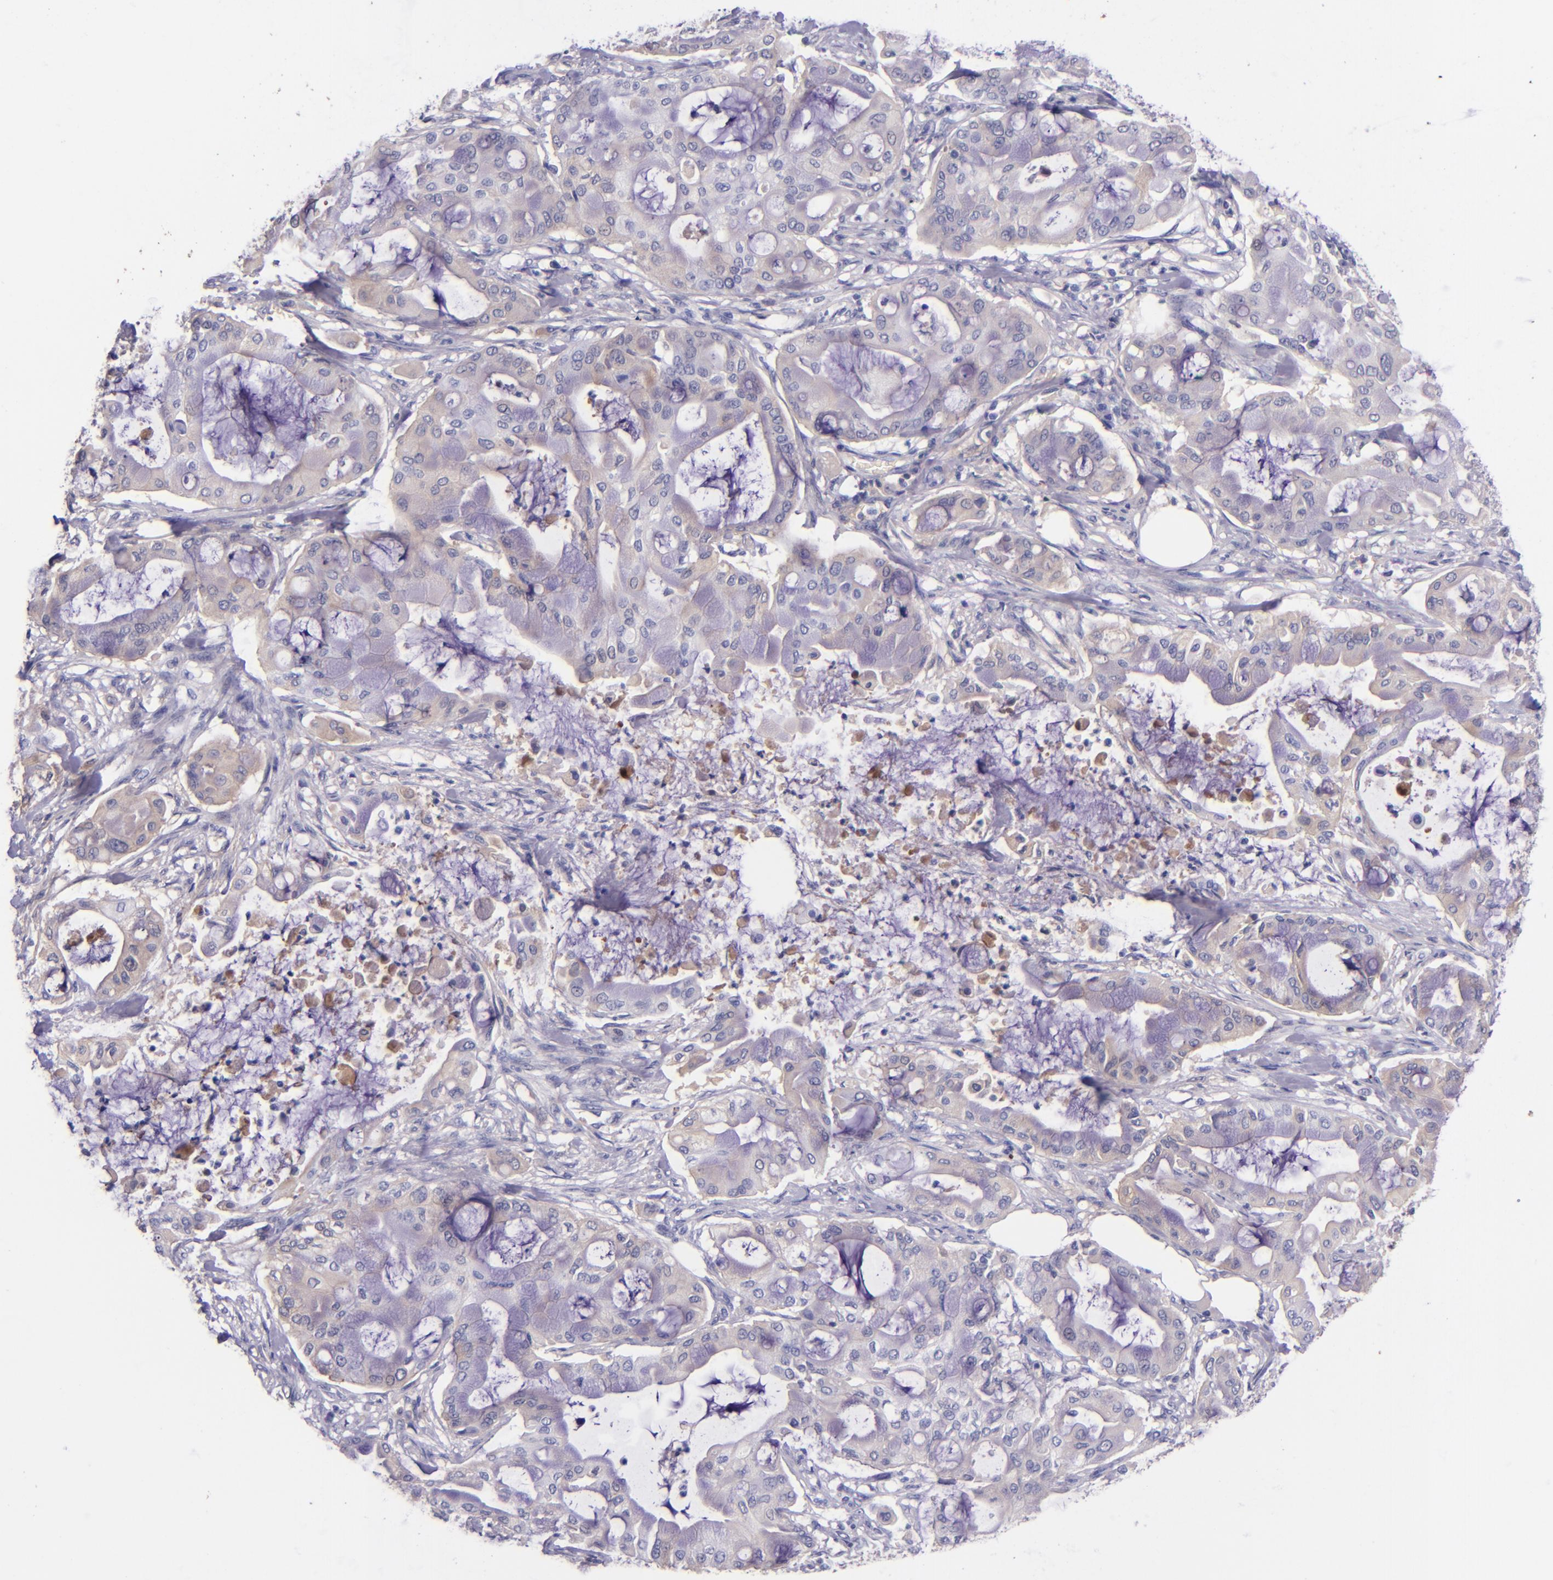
{"staining": {"intensity": "weak", "quantity": "<25%", "location": "cytoplasmic/membranous"}, "tissue": "pancreatic cancer", "cell_type": "Tumor cells", "image_type": "cancer", "snomed": [{"axis": "morphology", "description": "Adenocarcinoma, NOS"}, {"axis": "morphology", "description": "Adenocarcinoma, metastatic, NOS"}, {"axis": "topography", "description": "Lymph node"}, {"axis": "topography", "description": "Pancreas"}, {"axis": "topography", "description": "Duodenum"}], "caption": "Protein analysis of pancreatic cancer (metastatic adenocarcinoma) shows no significant positivity in tumor cells. (Brightfield microscopy of DAB (3,3'-diaminobenzidine) IHC at high magnification).", "gene": "KNG1", "patient": {"sex": "female", "age": 64}}